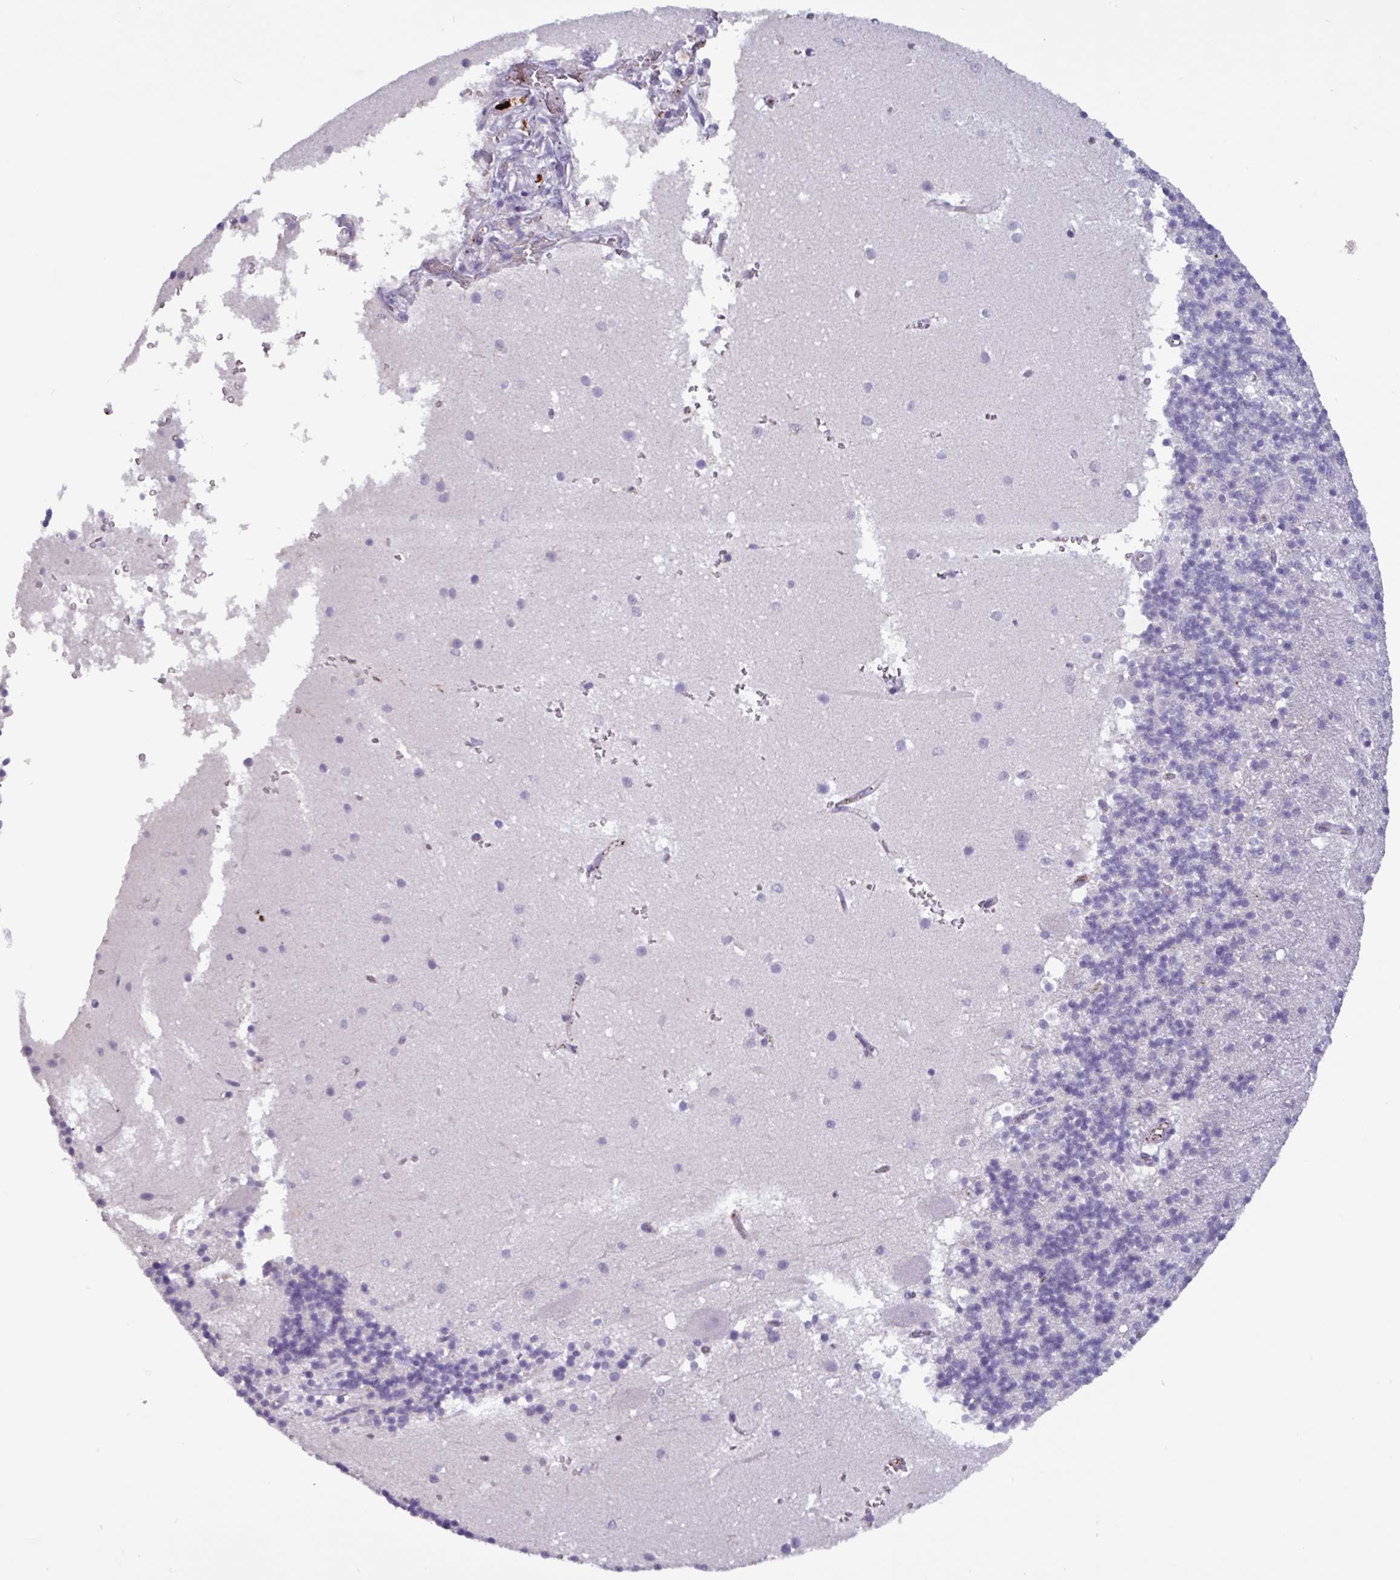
{"staining": {"intensity": "negative", "quantity": "none", "location": "none"}, "tissue": "cerebellum", "cell_type": "Cells in granular layer", "image_type": "normal", "snomed": [{"axis": "morphology", "description": "Normal tissue, NOS"}, {"axis": "topography", "description": "Cerebellum"}], "caption": "Protein analysis of normal cerebellum shows no significant expression in cells in granular layer.", "gene": "PLIN2", "patient": {"sex": "male", "age": 54}}